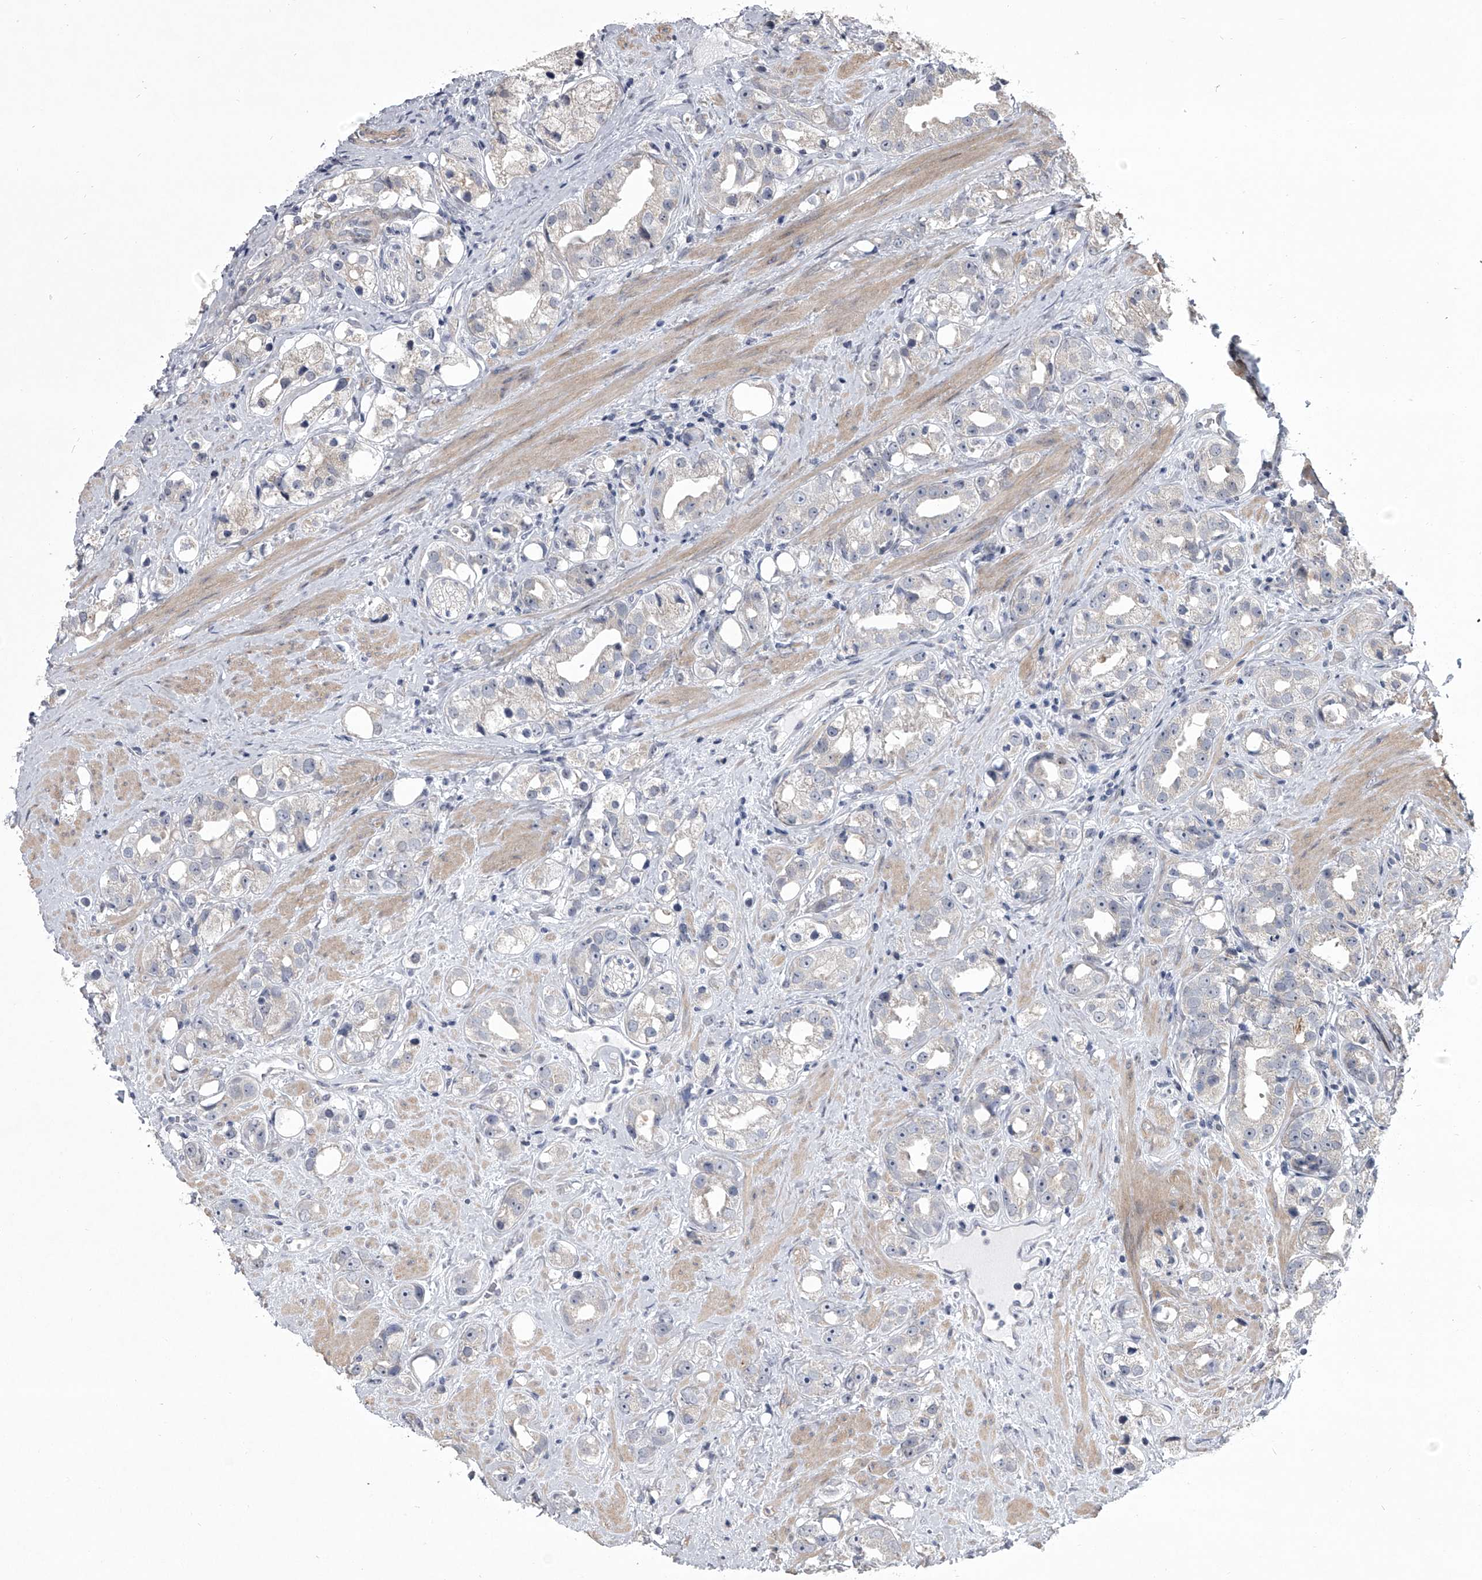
{"staining": {"intensity": "negative", "quantity": "none", "location": "none"}, "tissue": "prostate cancer", "cell_type": "Tumor cells", "image_type": "cancer", "snomed": [{"axis": "morphology", "description": "Adenocarcinoma, NOS"}, {"axis": "topography", "description": "Prostate"}], "caption": "This is an immunohistochemistry (IHC) histopathology image of human adenocarcinoma (prostate). There is no staining in tumor cells.", "gene": "HEATR6", "patient": {"sex": "male", "age": 79}}